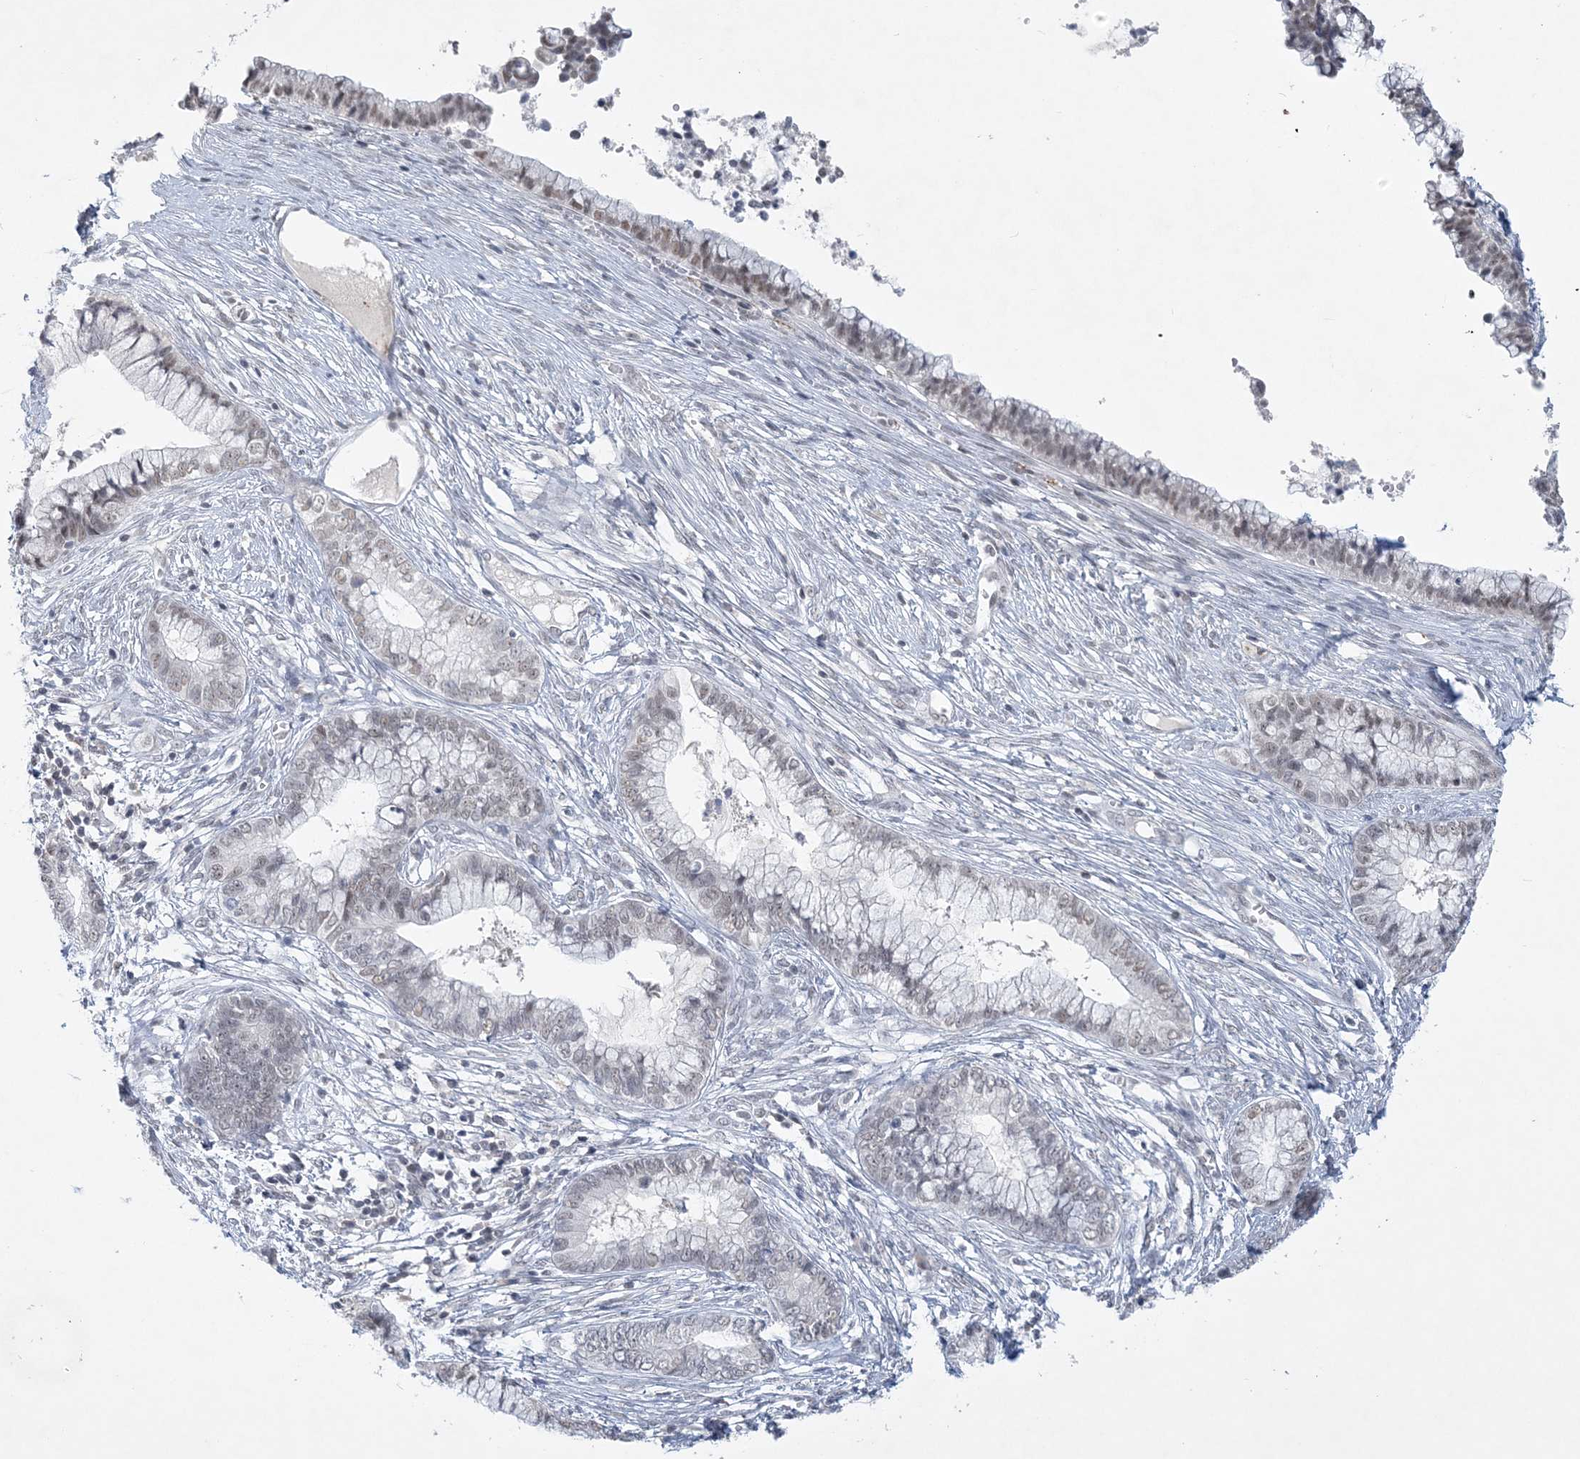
{"staining": {"intensity": "weak", "quantity": "25%-75%", "location": "nuclear"}, "tissue": "cervical cancer", "cell_type": "Tumor cells", "image_type": "cancer", "snomed": [{"axis": "morphology", "description": "Adenocarcinoma, NOS"}, {"axis": "topography", "description": "Cervix"}], "caption": "IHC of cervical cancer shows low levels of weak nuclear expression in approximately 25%-75% of tumor cells. (Stains: DAB in brown, nuclei in blue, Microscopy: brightfield microscopy at high magnification).", "gene": "KMT2D", "patient": {"sex": "female", "age": 44}}